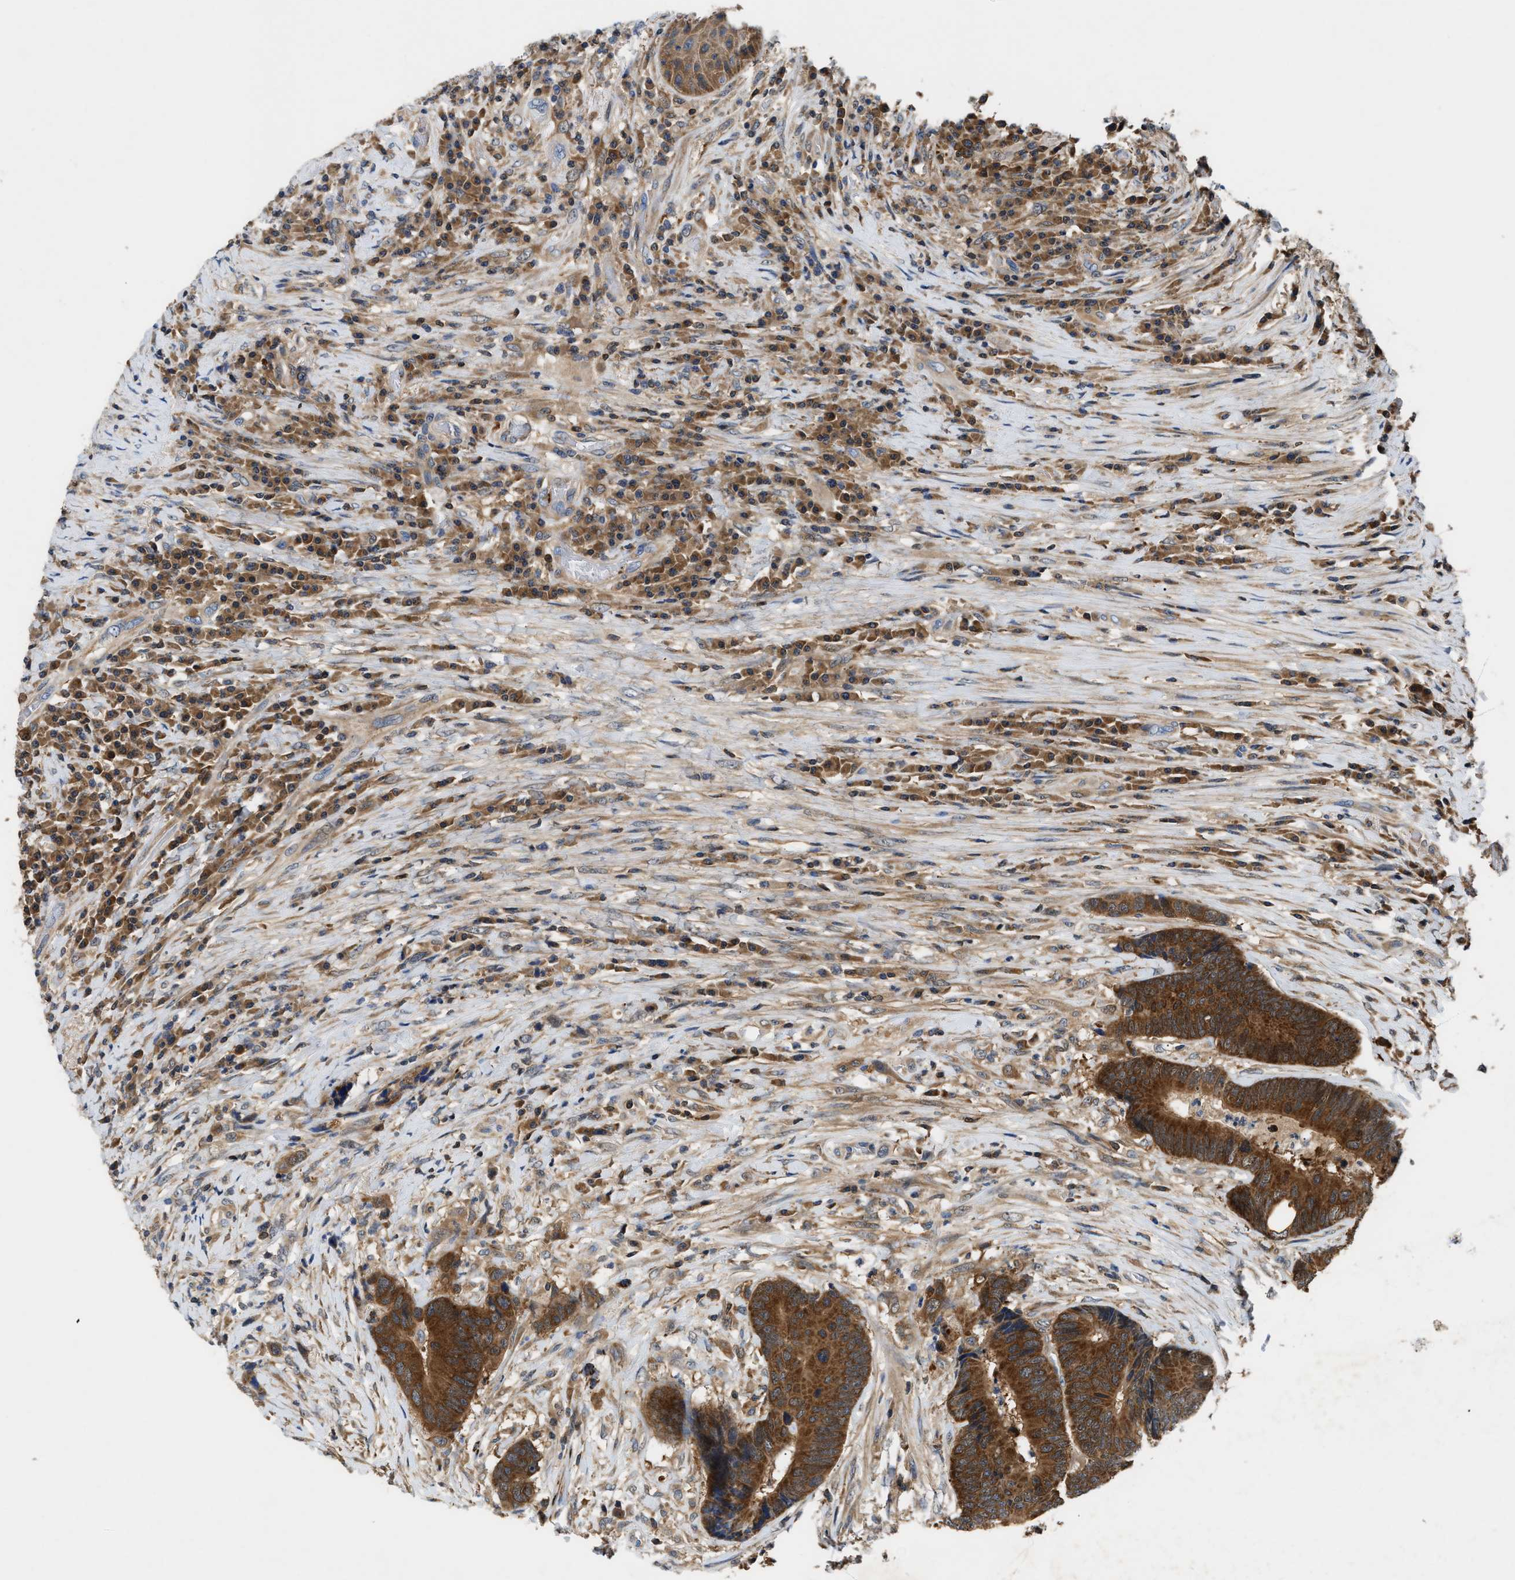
{"staining": {"intensity": "strong", "quantity": ">75%", "location": "cytoplasmic/membranous"}, "tissue": "colorectal cancer", "cell_type": "Tumor cells", "image_type": "cancer", "snomed": [{"axis": "morphology", "description": "Adenocarcinoma, NOS"}, {"axis": "topography", "description": "Rectum"}, {"axis": "topography", "description": "Anal"}], "caption": "Protein expression analysis of human adenocarcinoma (colorectal) reveals strong cytoplasmic/membranous positivity in approximately >75% of tumor cells.", "gene": "CCM2", "patient": {"sex": "female", "age": 89}}